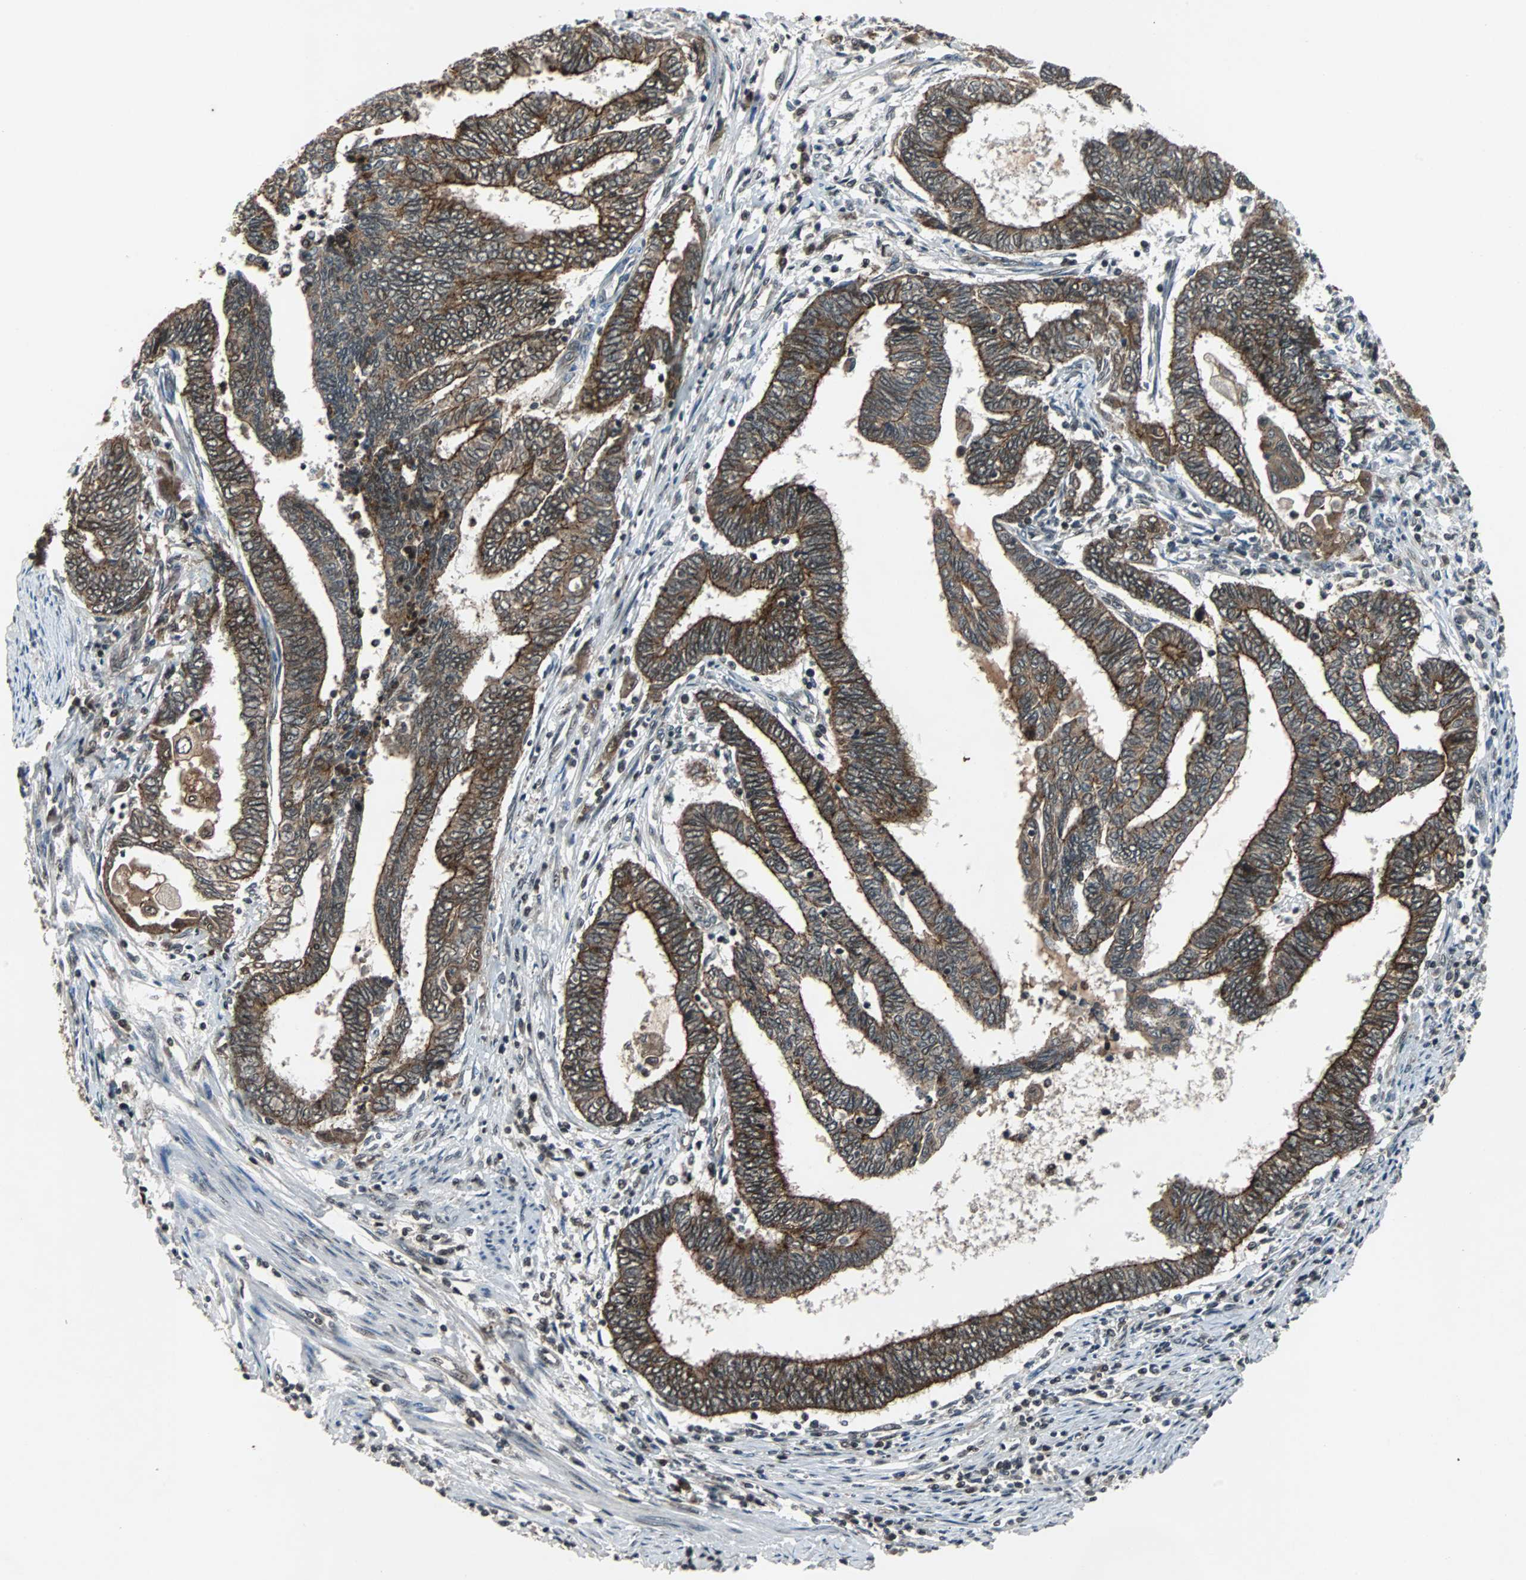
{"staining": {"intensity": "strong", "quantity": ">75%", "location": "cytoplasmic/membranous"}, "tissue": "endometrial cancer", "cell_type": "Tumor cells", "image_type": "cancer", "snomed": [{"axis": "morphology", "description": "Adenocarcinoma, NOS"}, {"axis": "topography", "description": "Uterus"}, {"axis": "topography", "description": "Endometrium"}], "caption": "Immunohistochemical staining of adenocarcinoma (endometrial) demonstrates strong cytoplasmic/membranous protein positivity in about >75% of tumor cells. (DAB IHC with brightfield microscopy, high magnification).", "gene": "LSR", "patient": {"sex": "female", "age": 70}}